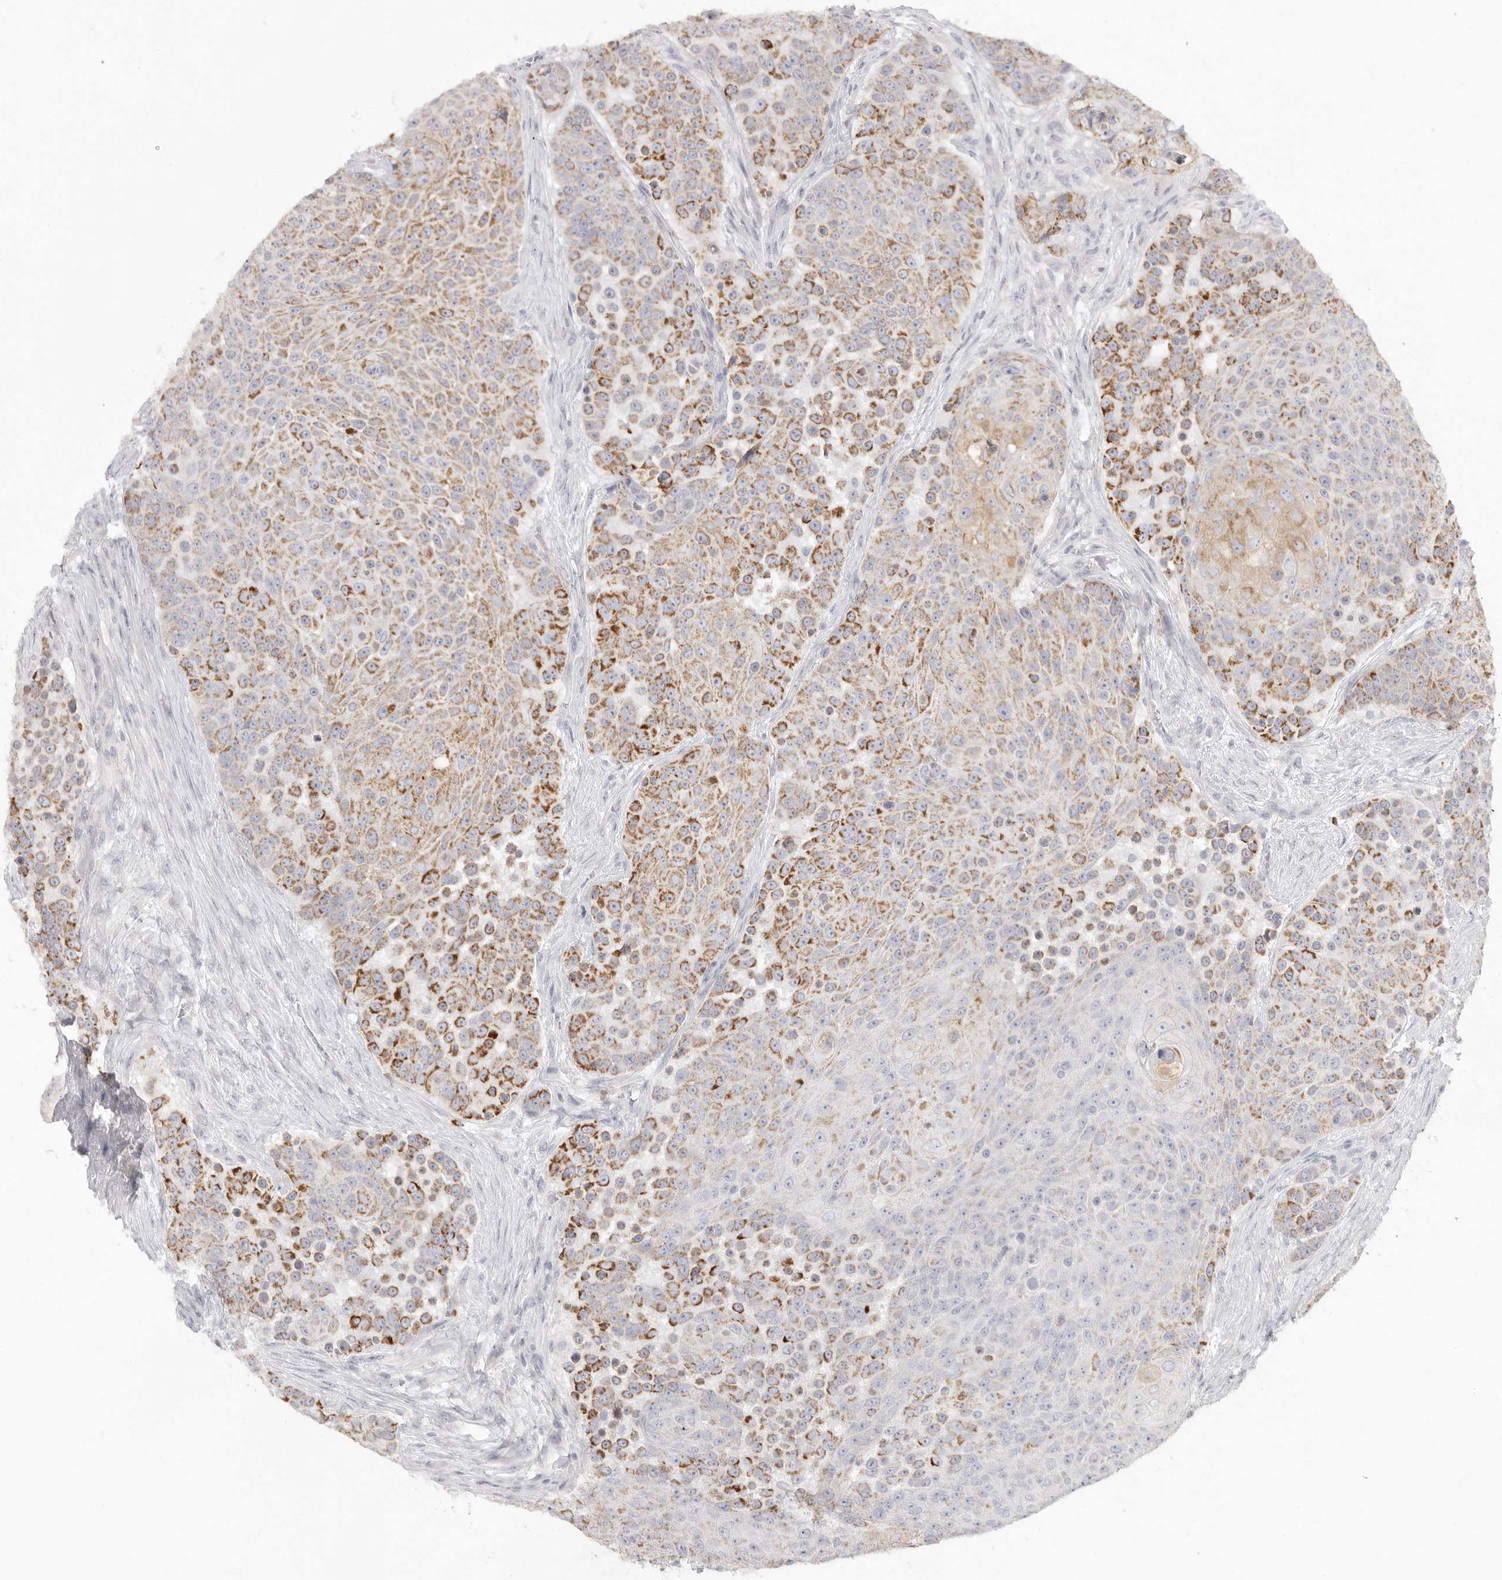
{"staining": {"intensity": "moderate", "quantity": "25%-75%", "location": "cytoplasmic/membranous"}, "tissue": "urothelial cancer", "cell_type": "Tumor cells", "image_type": "cancer", "snomed": [{"axis": "morphology", "description": "Urothelial carcinoma, High grade"}, {"axis": "topography", "description": "Urinary bladder"}], "caption": "Immunohistochemistry (IHC) of human high-grade urothelial carcinoma demonstrates medium levels of moderate cytoplasmic/membranous positivity in approximately 25%-75% of tumor cells.", "gene": "ELP3", "patient": {"sex": "female", "age": 63}}